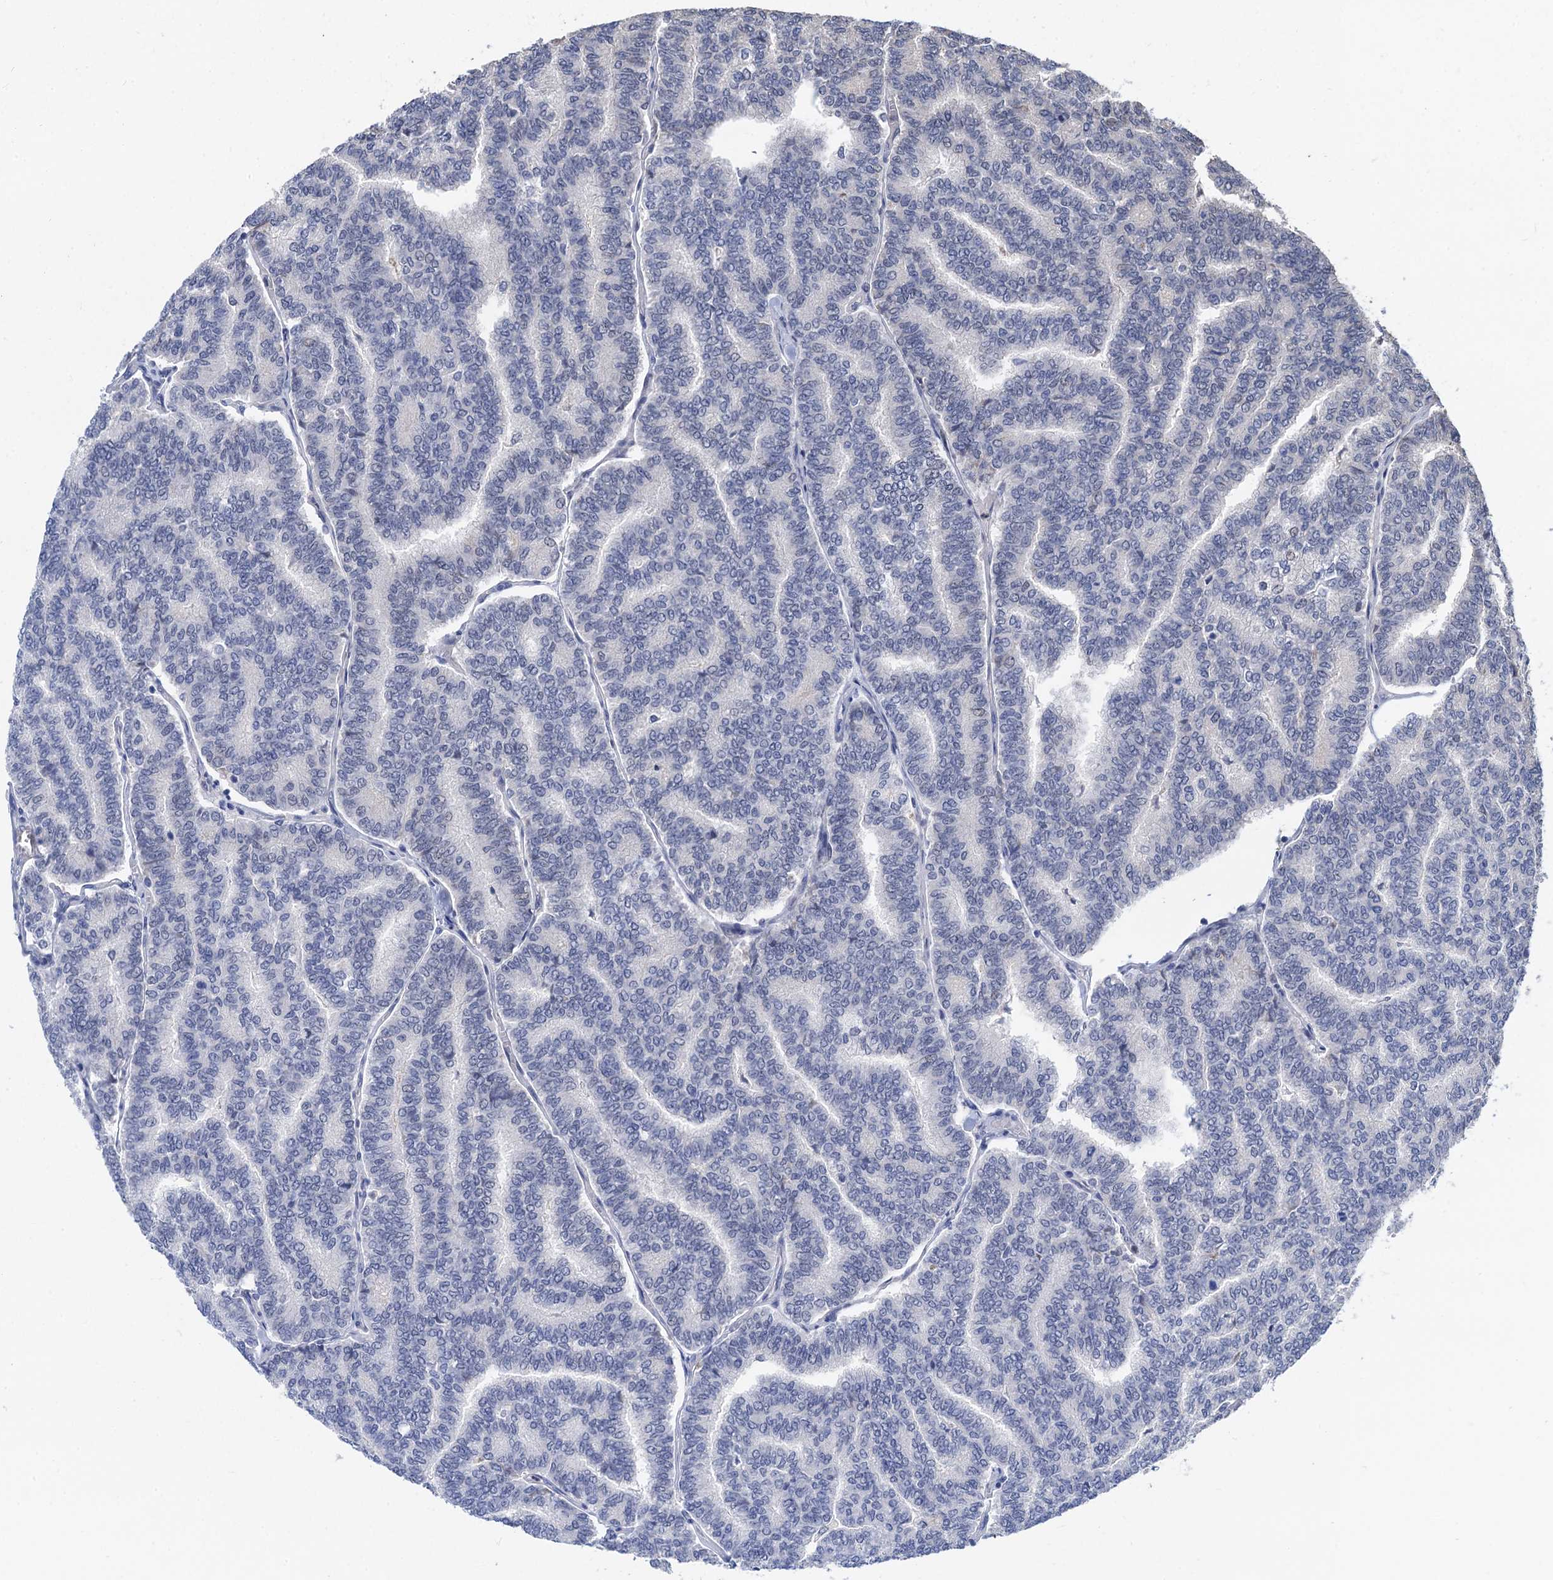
{"staining": {"intensity": "negative", "quantity": "none", "location": "none"}, "tissue": "thyroid cancer", "cell_type": "Tumor cells", "image_type": "cancer", "snomed": [{"axis": "morphology", "description": "Papillary adenocarcinoma, NOS"}, {"axis": "topography", "description": "Thyroid gland"}], "caption": "Immunohistochemistry micrograph of thyroid papillary adenocarcinoma stained for a protein (brown), which shows no staining in tumor cells.", "gene": "TSEN34", "patient": {"sex": "female", "age": 35}}